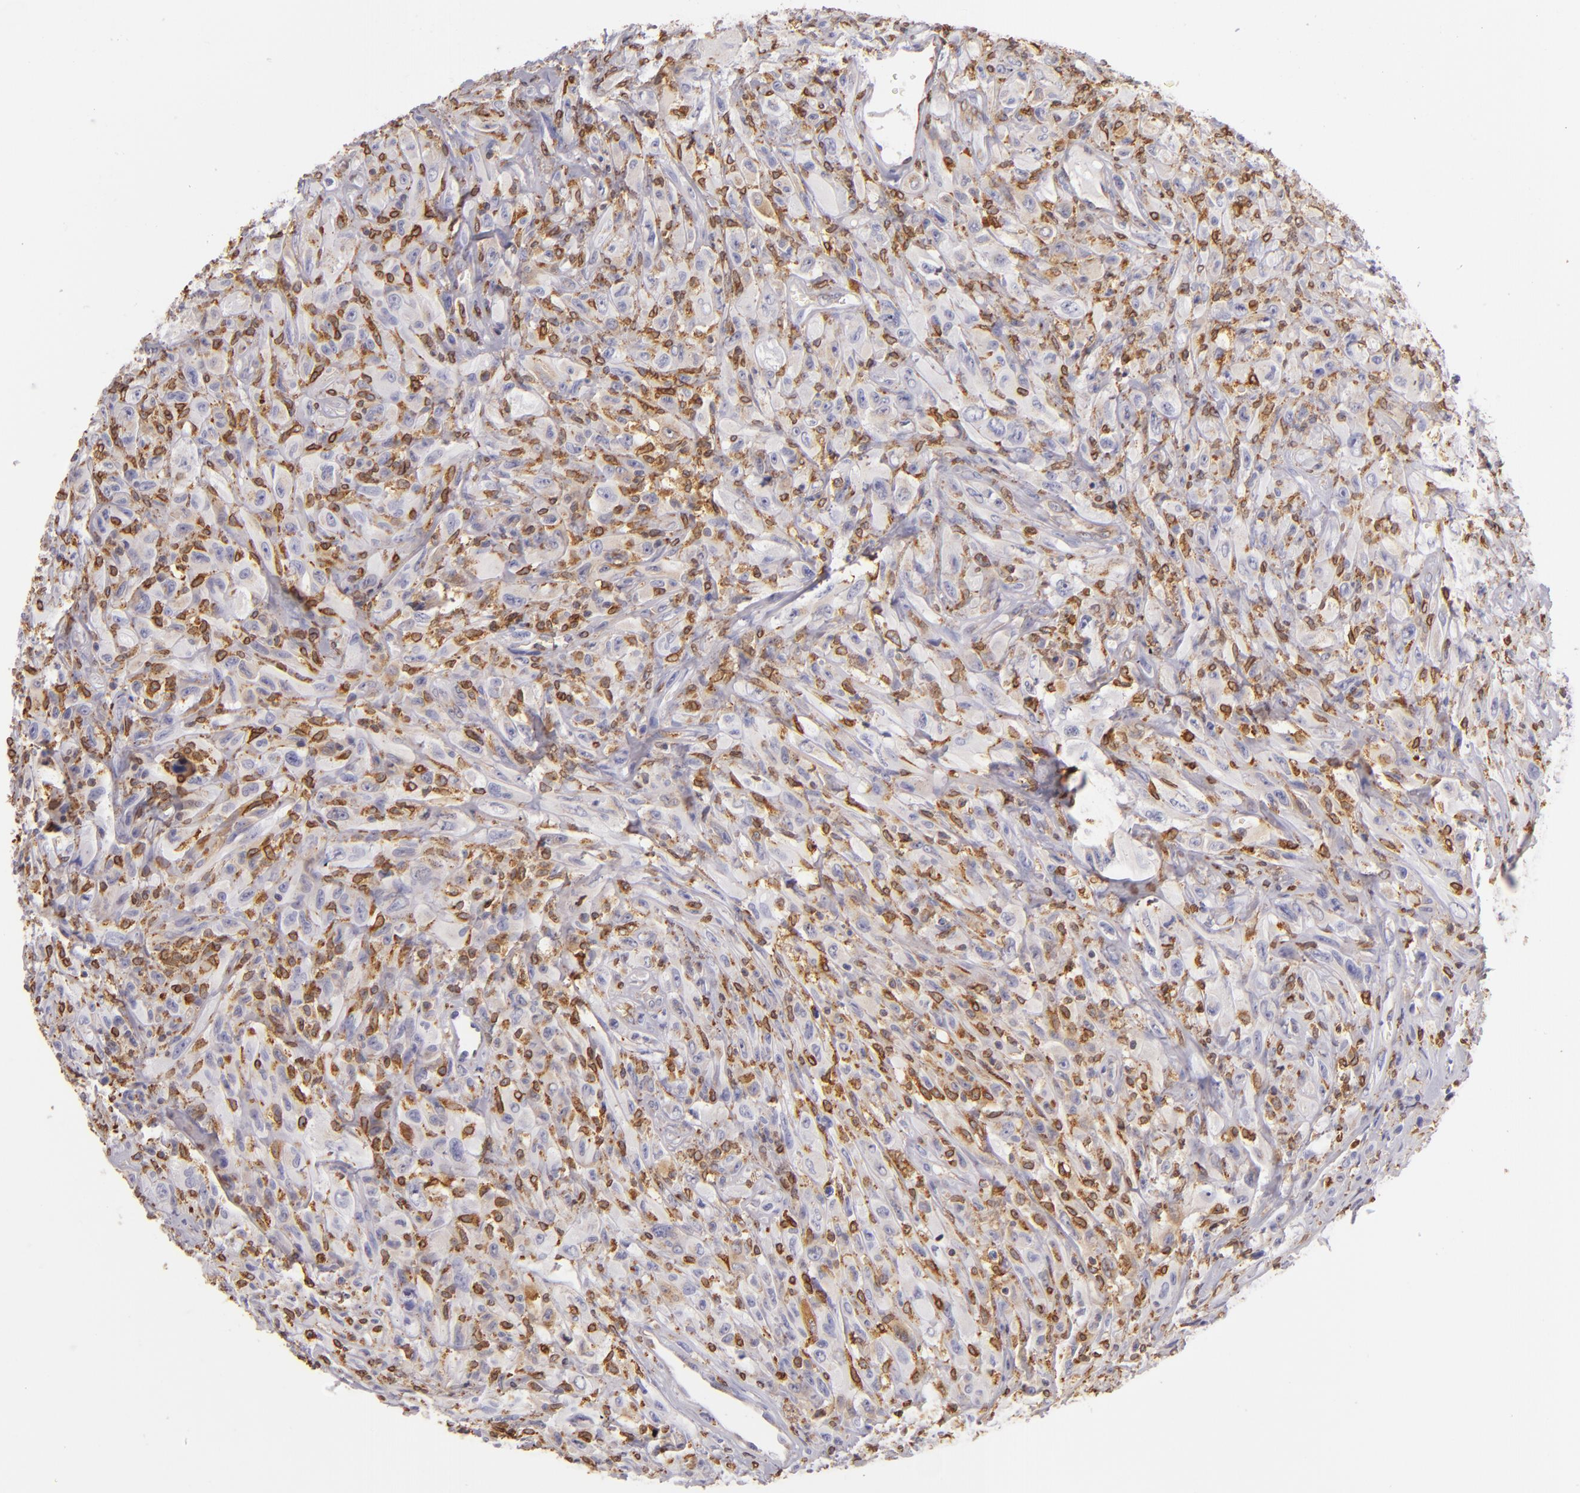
{"staining": {"intensity": "moderate", "quantity": "<25%", "location": "cytoplasmic/membranous"}, "tissue": "glioma", "cell_type": "Tumor cells", "image_type": "cancer", "snomed": [{"axis": "morphology", "description": "Glioma, malignant, High grade"}, {"axis": "topography", "description": "Brain"}], "caption": "Glioma stained with immunohistochemistry exhibits moderate cytoplasmic/membranous expression in approximately <25% of tumor cells.", "gene": "CD74", "patient": {"sex": "male", "age": 48}}